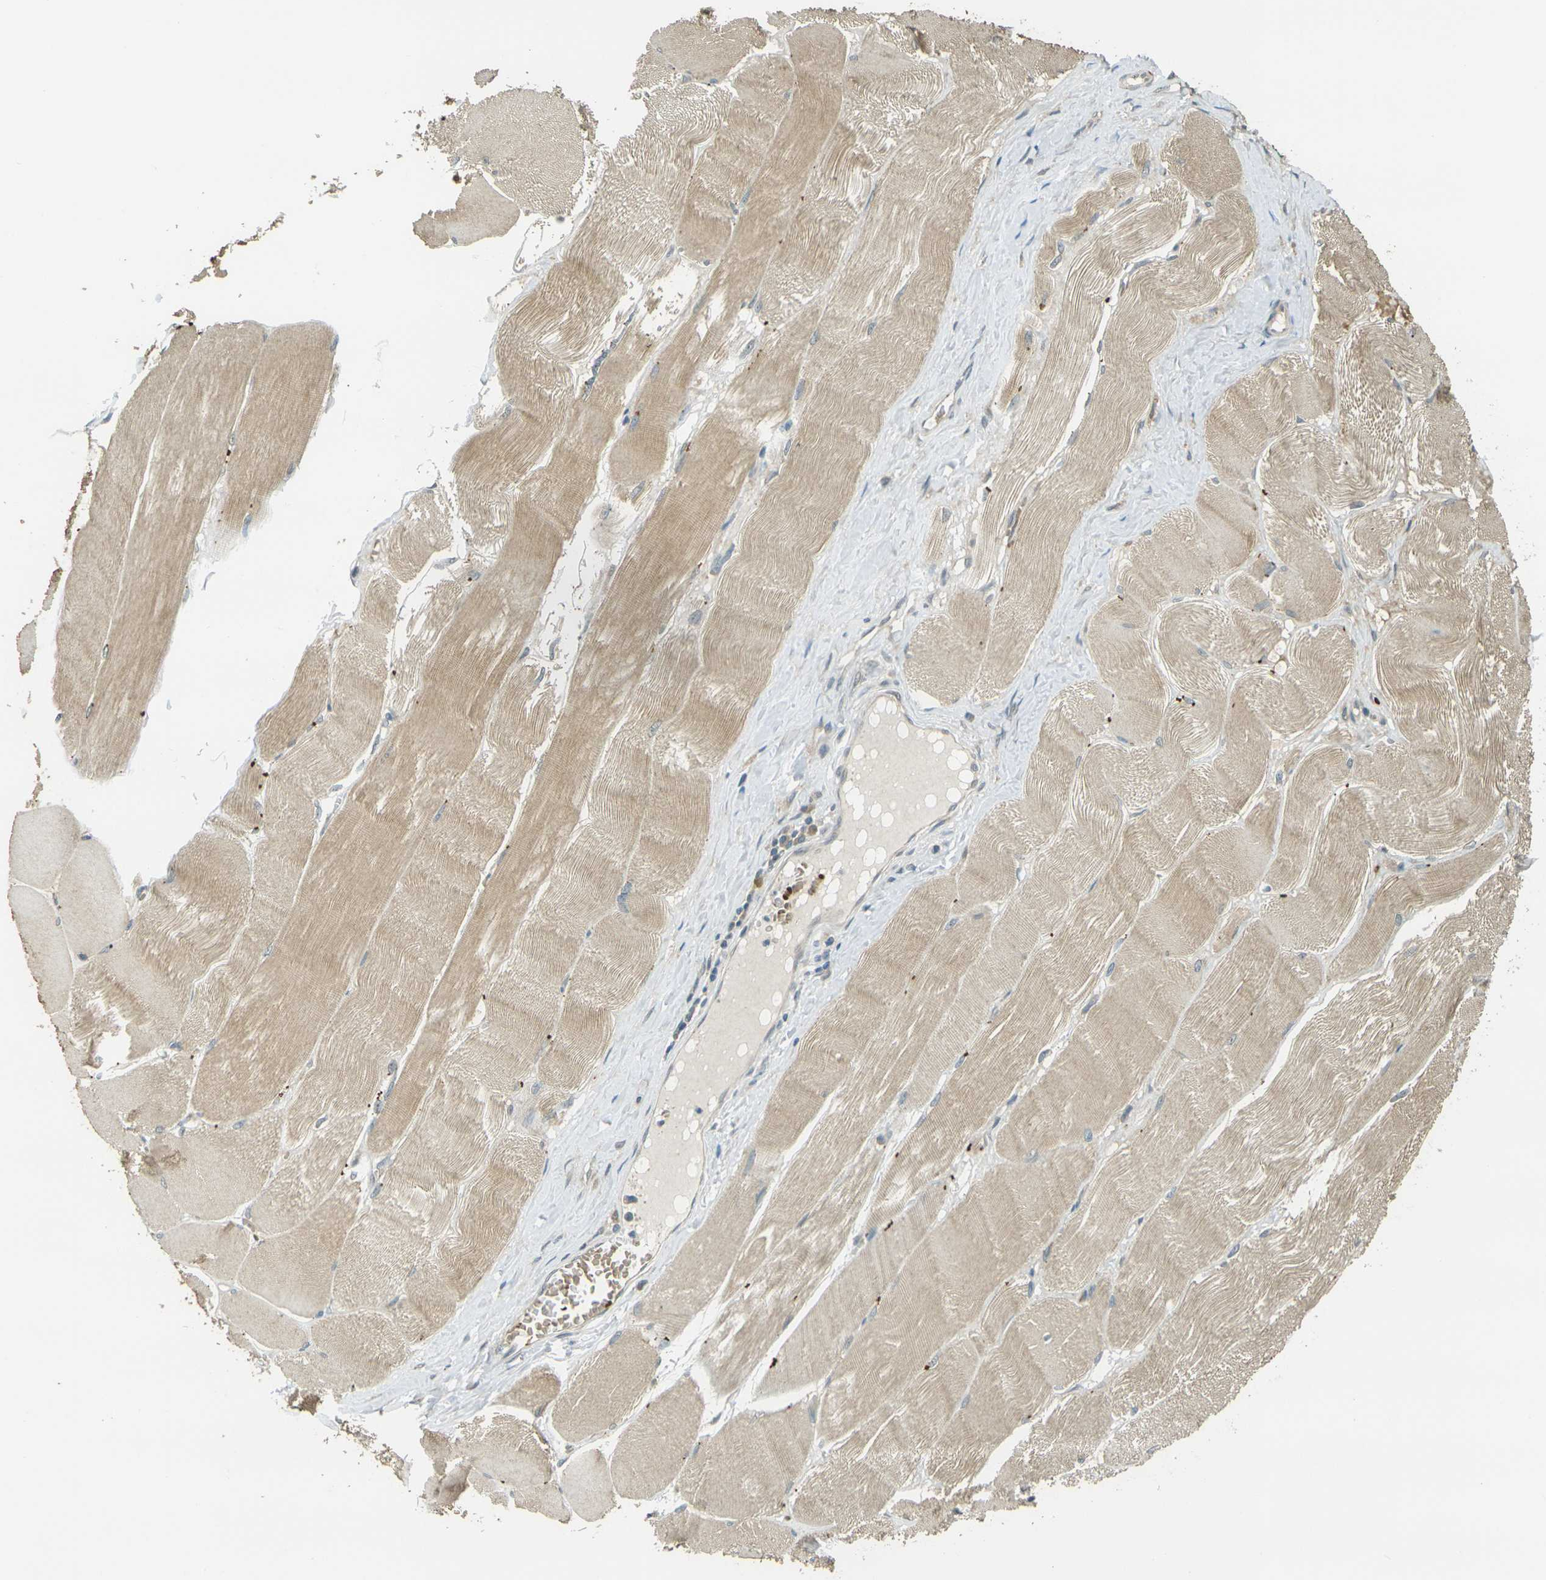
{"staining": {"intensity": "weak", "quantity": ">75%", "location": "cytoplasmic/membranous"}, "tissue": "skeletal muscle", "cell_type": "Myocytes", "image_type": "normal", "snomed": [{"axis": "morphology", "description": "Normal tissue, NOS"}, {"axis": "morphology", "description": "Squamous cell carcinoma, NOS"}, {"axis": "topography", "description": "Skeletal muscle"}], "caption": "This micrograph displays immunohistochemistry (IHC) staining of unremarkable skeletal muscle, with low weak cytoplasmic/membranous expression in about >75% of myocytes.", "gene": "TOR1A", "patient": {"sex": "male", "age": 51}}